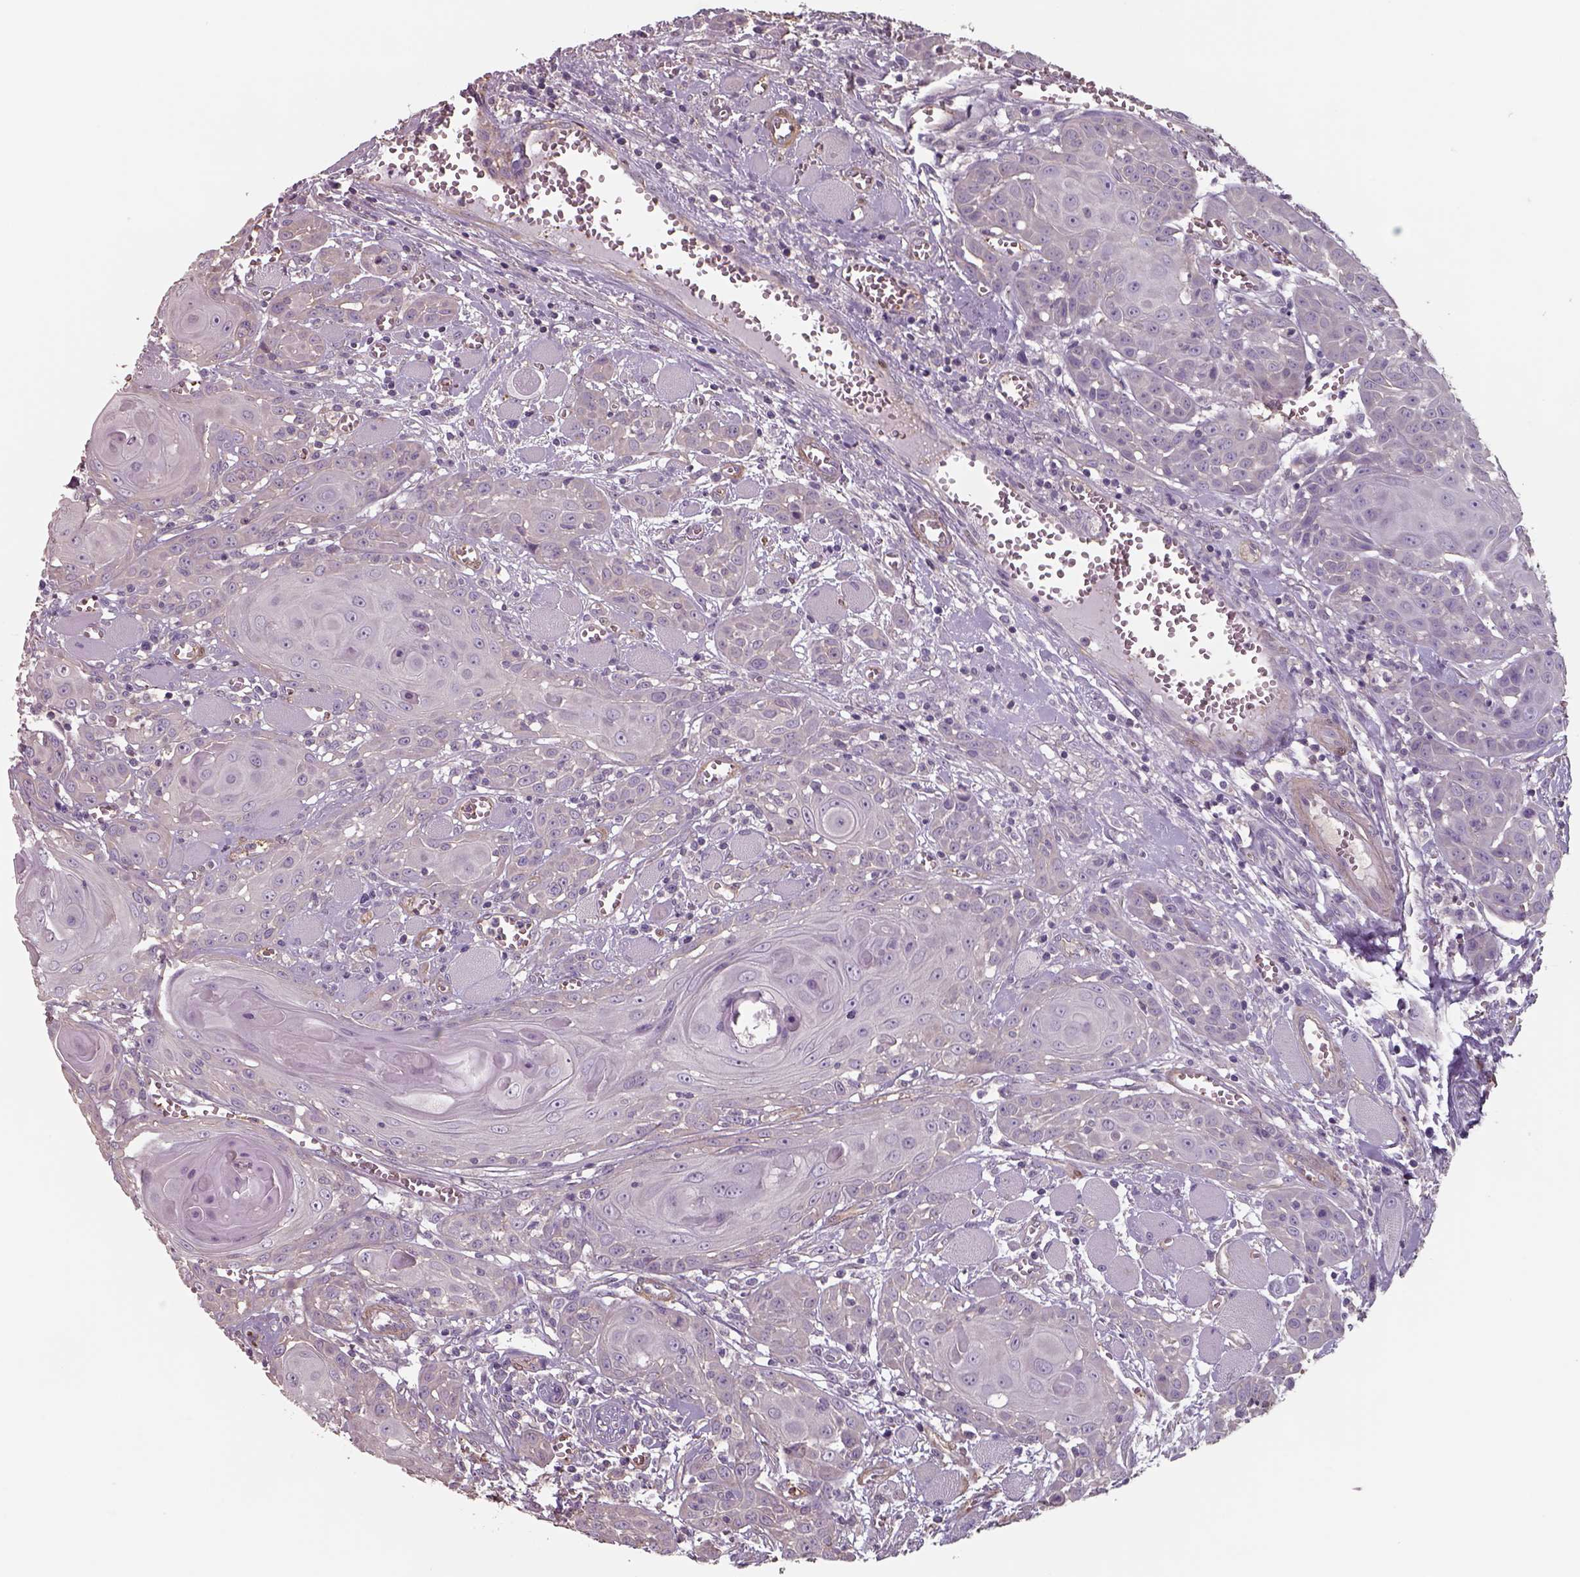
{"staining": {"intensity": "negative", "quantity": "none", "location": "none"}, "tissue": "head and neck cancer", "cell_type": "Tumor cells", "image_type": "cancer", "snomed": [{"axis": "morphology", "description": "Squamous cell carcinoma, NOS"}, {"axis": "topography", "description": "Head-Neck"}], "caption": "Immunohistochemistry (IHC) micrograph of neoplastic tissue: head and neck squamous cell carcinoma stained with DAB exhibits no significant protein positivity in tumor cells.", "gene": "ISYNA1", "patient": {"sex": "female", "age": 80}}